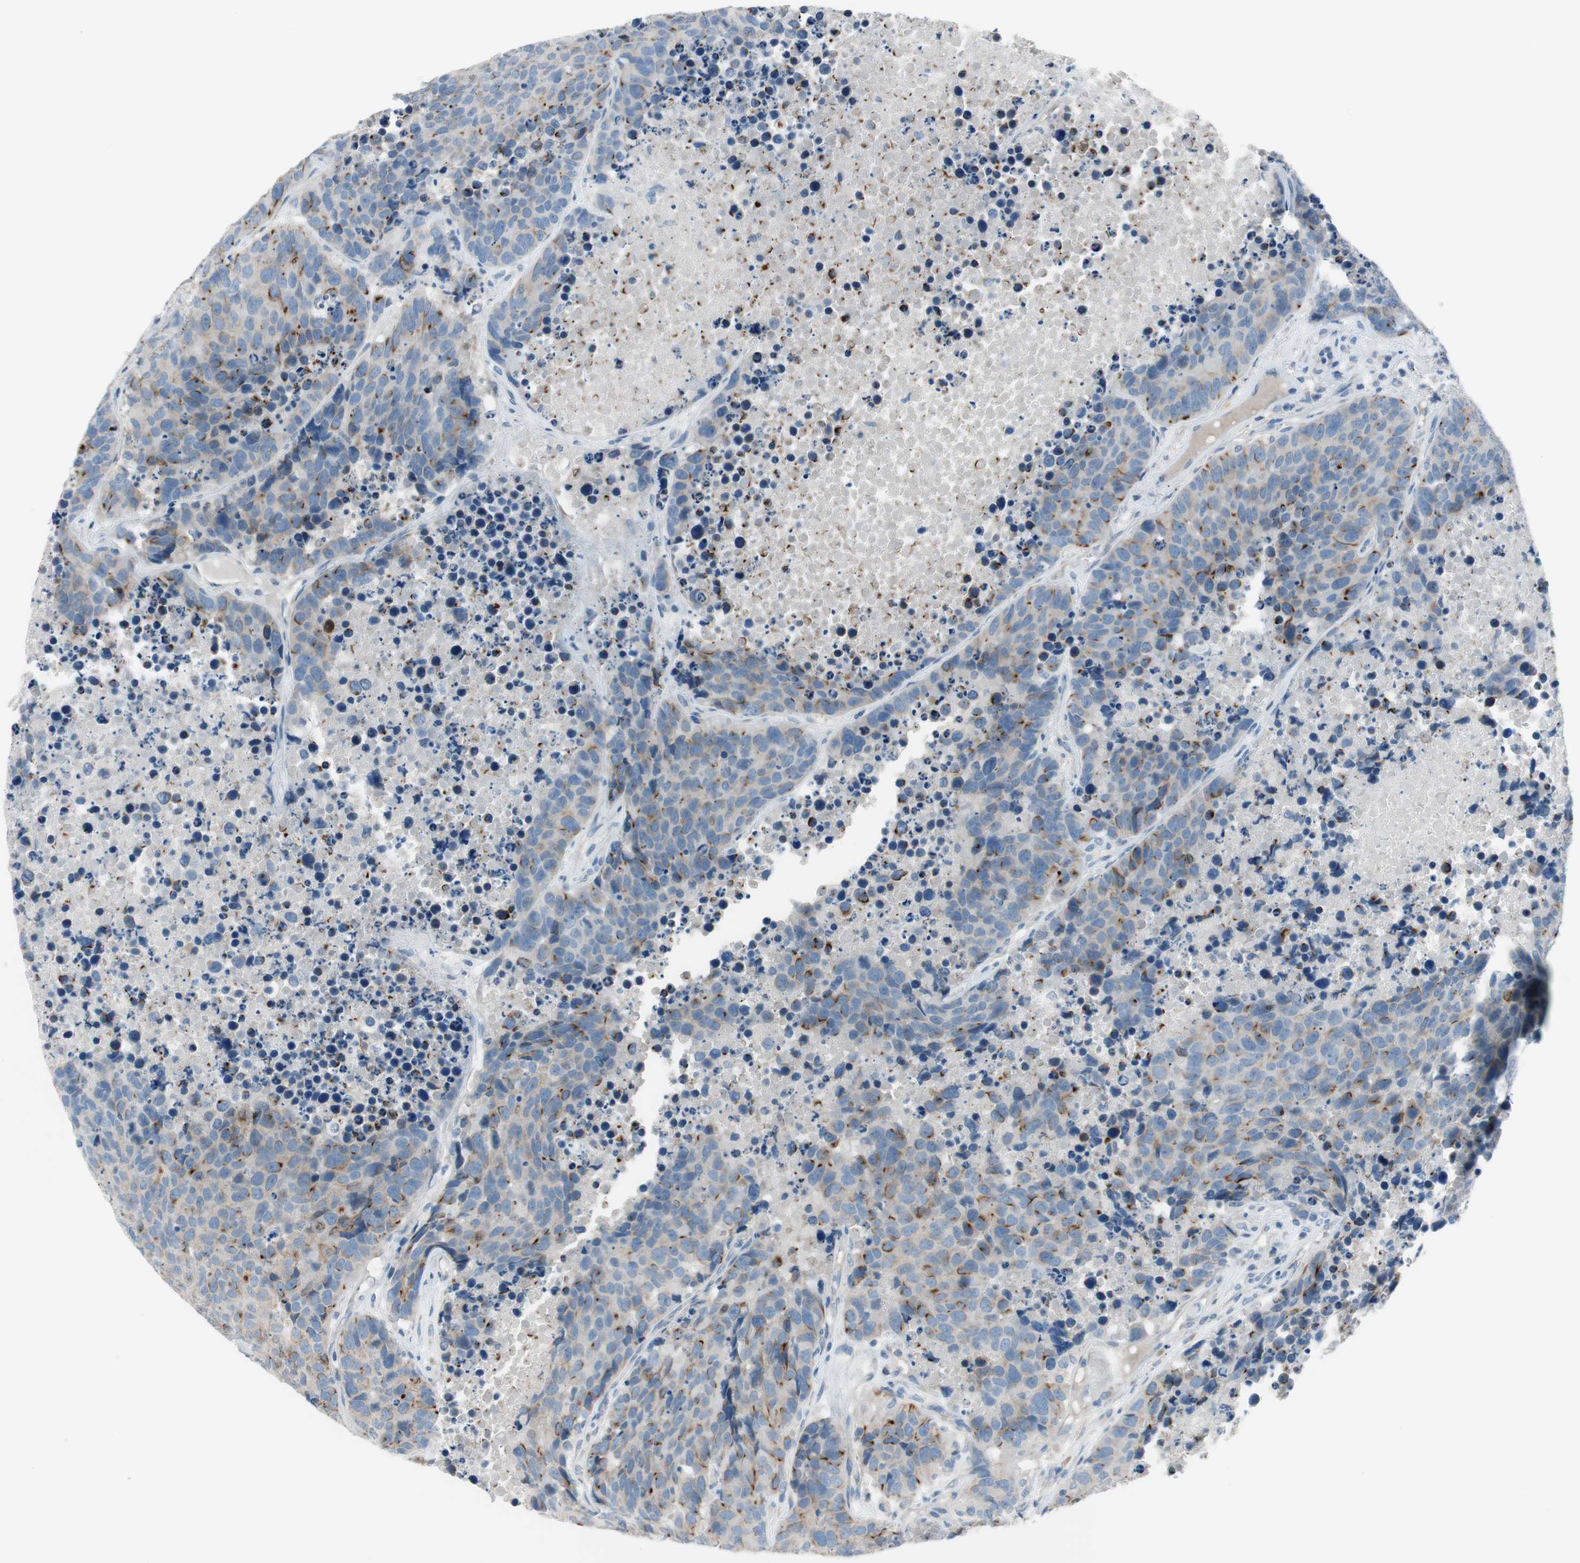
{"staining": {"intensity": "strong", "quantity": "<25%", "location": "cytoplasmic/membranous"}, "tissue": "carcinoid", "cell_type": "Tumor cells", "image_type": "cancer", "snomed": [{"axis": "morphology", "description": "Carcinoid, malignant, NOS"}, {"axis": "topography", "description": "Lung"}], "caption": "About <25% of tumor cells in carcinoid reveal strong cytoplasmic/membranous protein staining as visualized by brown immunohistochemical staining.", "gene": "PRRG4", "patient": {"sex": "male", "age": 60}}